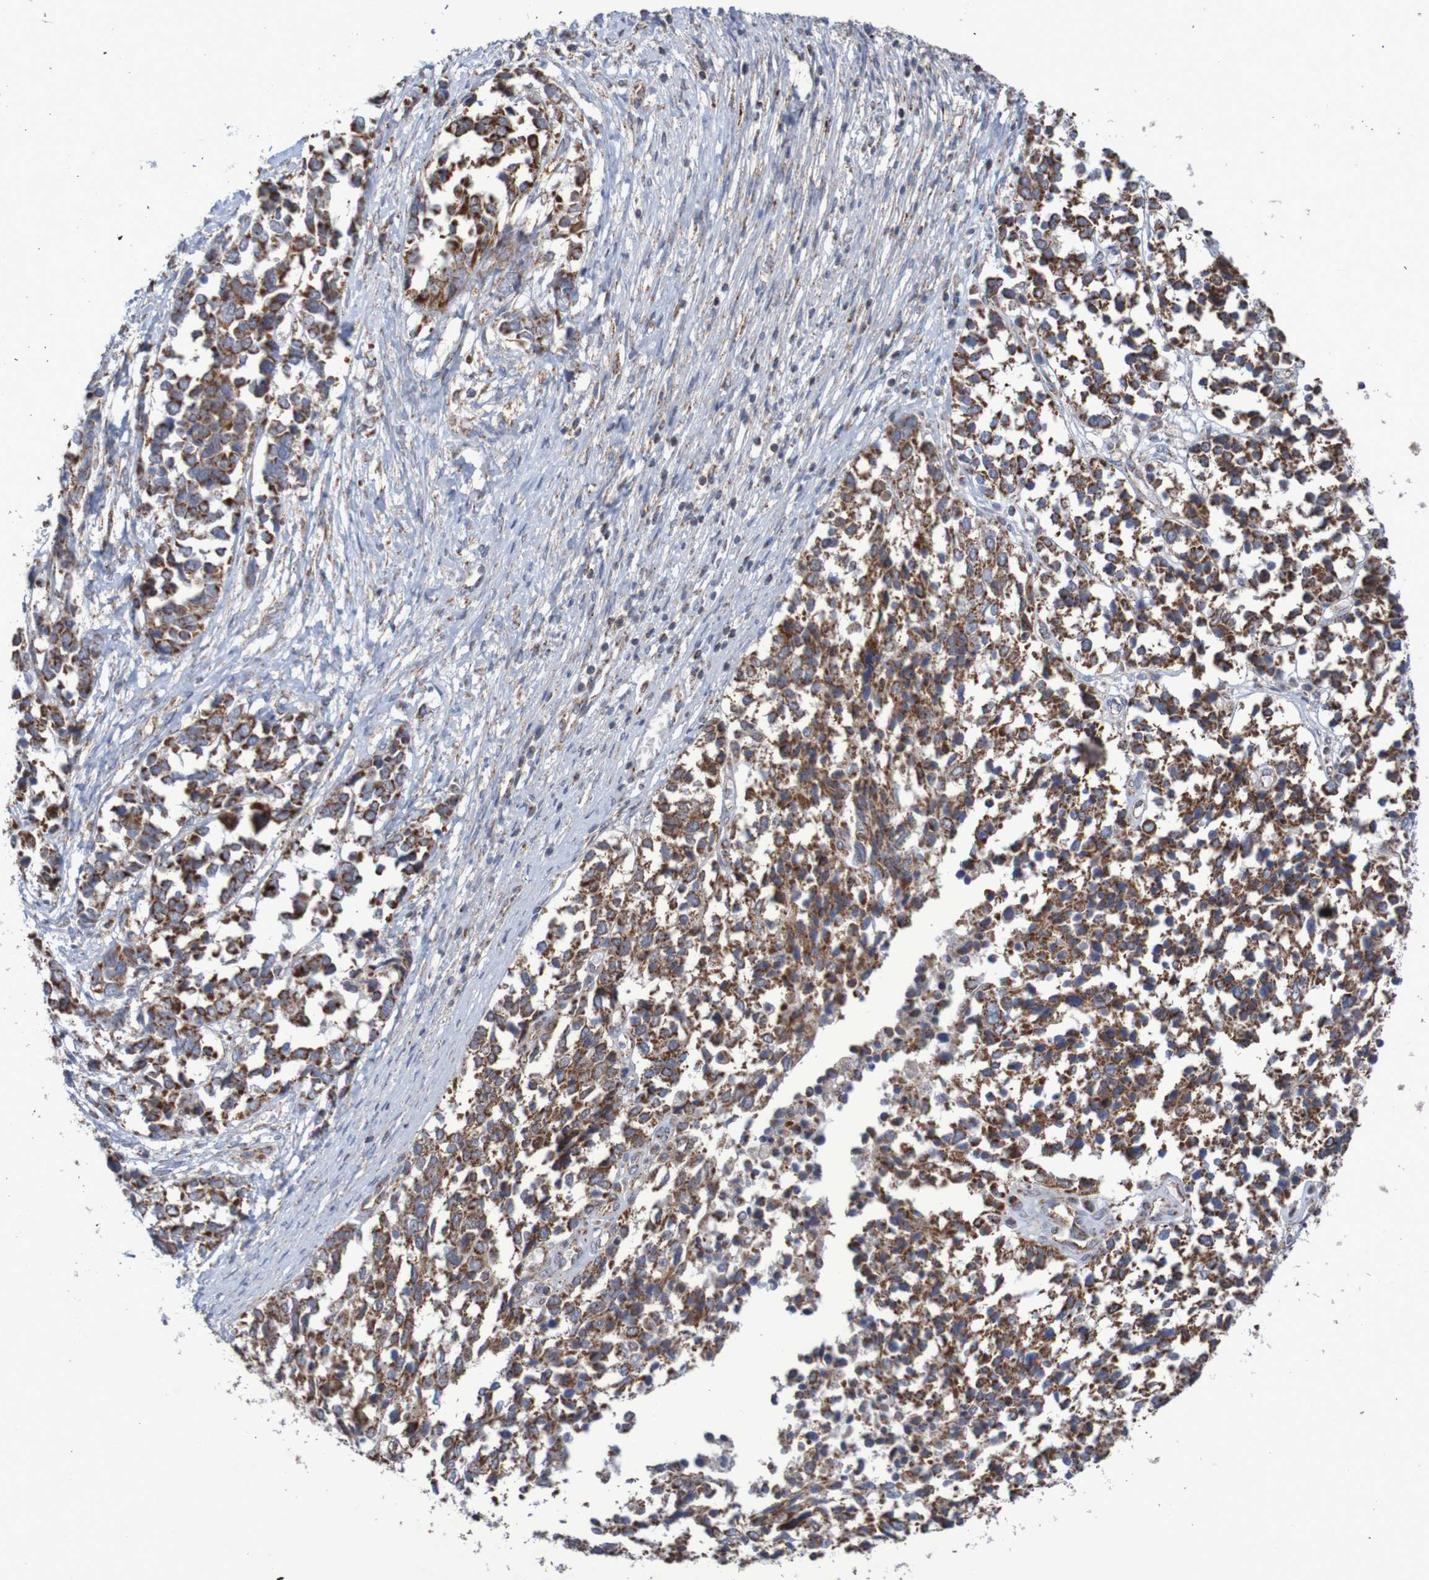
{"staining": {"intensity": "strong", "quantity": ">75%", "location": "cytoplasmic/membranous"}, "tissue": "ovarian cancer", "cell_type": "Tumor cells", "image_type": "cancer", "snomed": [{"axis": "morphology", "description": "Cystadenocarcinoma, serous, NOS"}, {"axis": "topography", "description": "Ovary"}], "caption": "Strong cytoplasmic/membranous staining is identified in approximately >75% of tumor cells in serous cystadenocarcinoma (ovarian).", "gene": "MMEL1", "patient": {"sex": "female", "age": 44}}